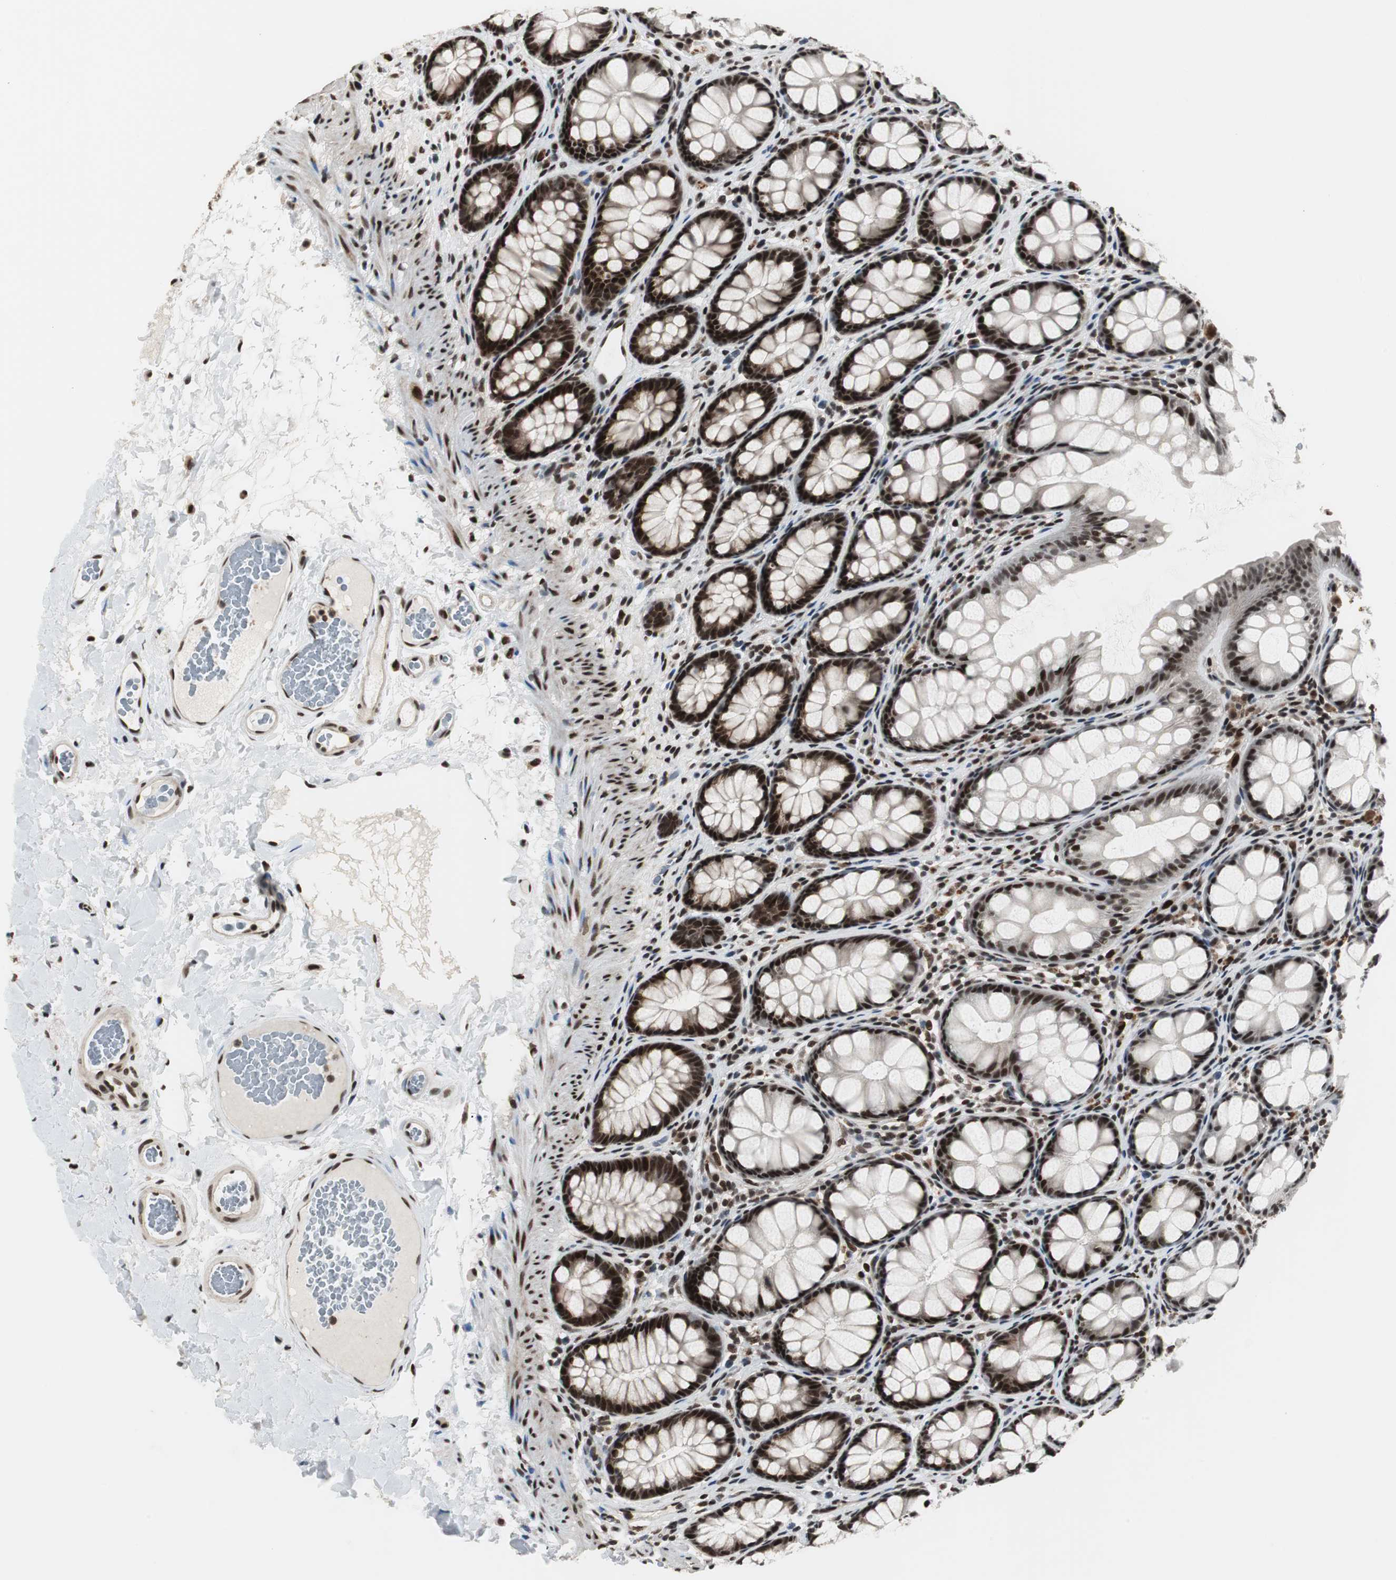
{"staining": {"intensity": "strong", "quantity": ">75%", "location": "nuclear"}, "tissue": "colon", "cell_type": "Endothelial cells", "image_type": "normal", "snomed": [{"axis": "morphology", "description": "Normal tissue, NOS"}, {"axis": "topography", "description": "Colon"}], "caption": "The micrograph displays a brown stain indicating the presence of a protein in the nuclear of endothelial cells in colon.", "gene": "CDK9", "patient": {"sex": "female", "age": 55}}